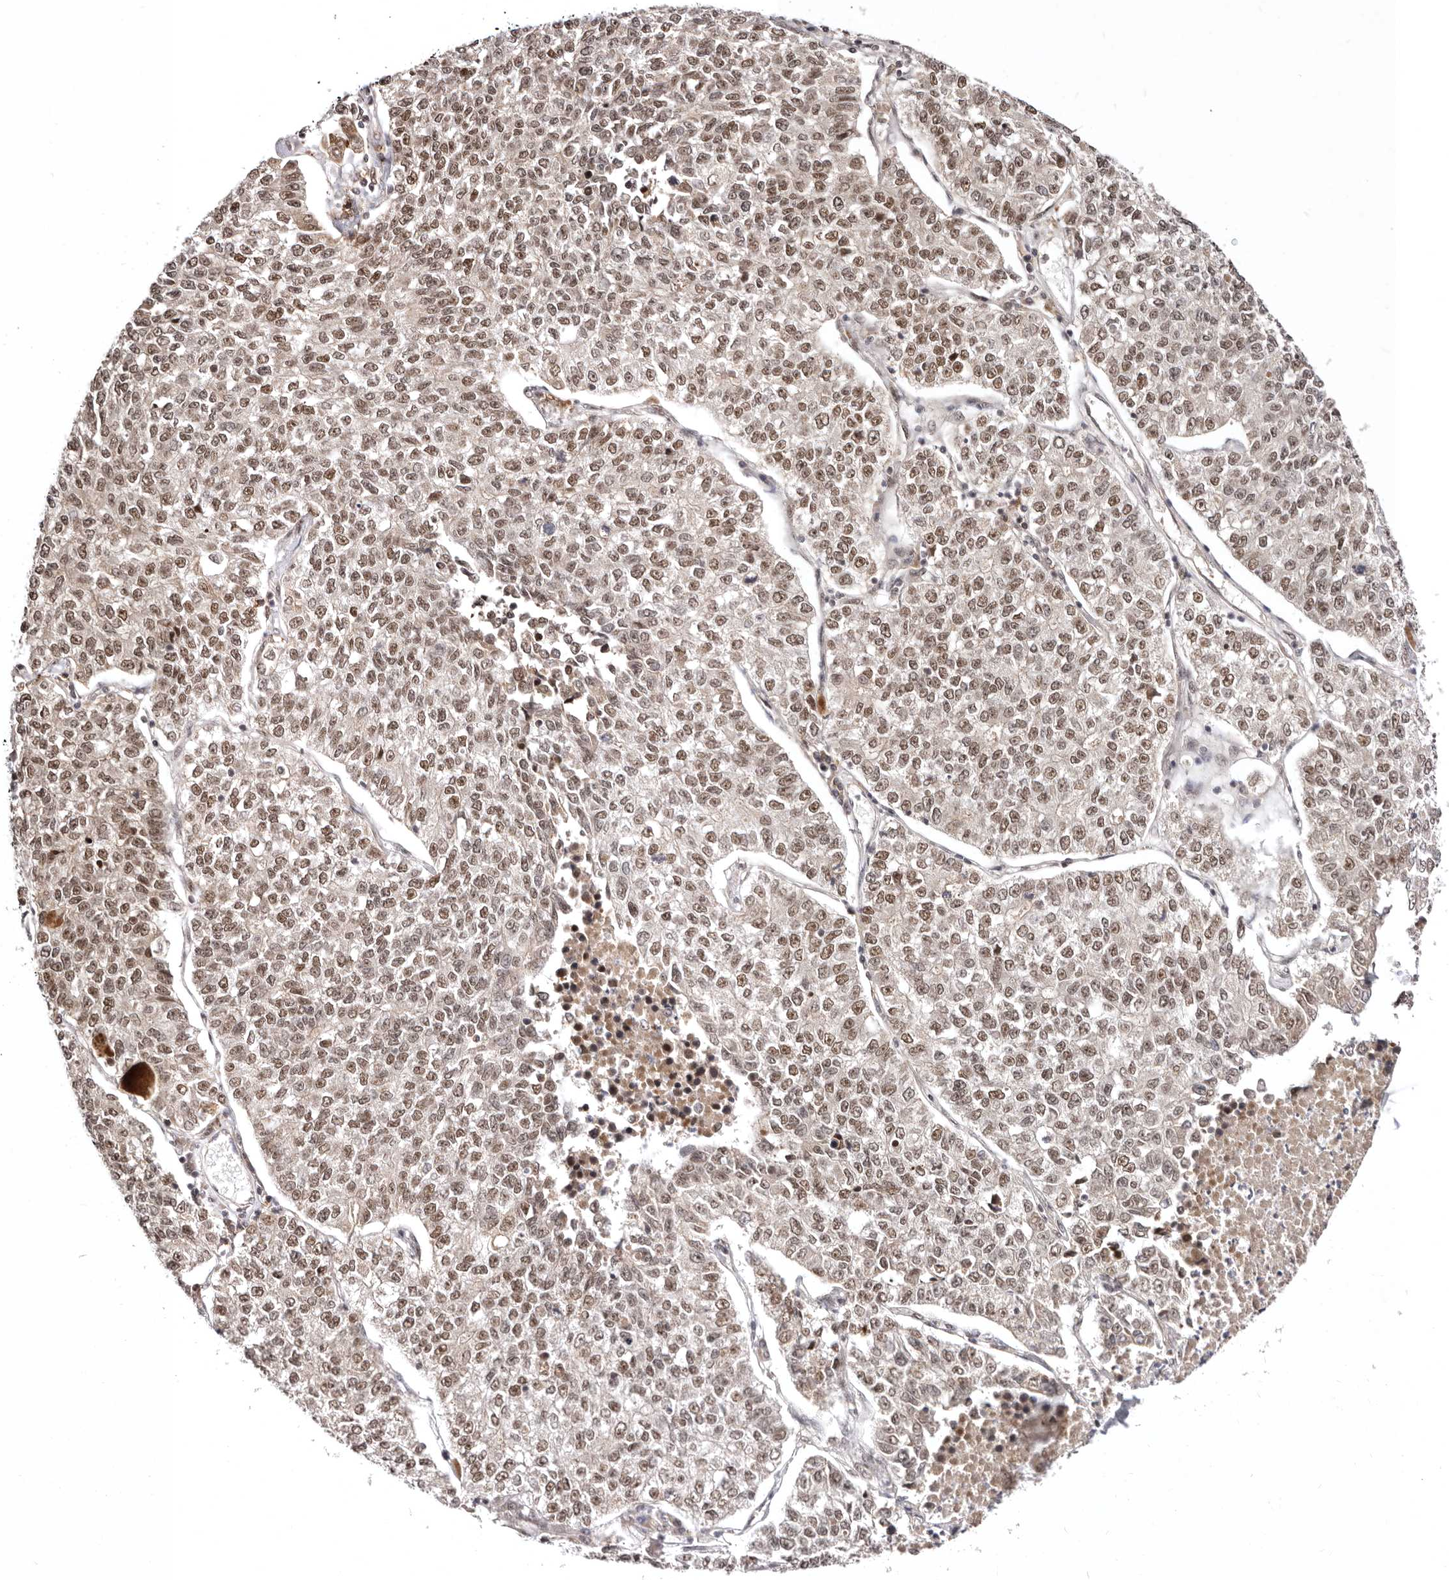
{"staining": {"intensity": "moderate", "quantity": ">75%", "location": "nuclear"}, "tissue": "lung cancer", "cell_type": "Tumor cells", "image_type": "cancer", "snomed": [{"axis": "morphology", "description": "Adenocarcinoma, NOS"}, {"axis": "topography", "description": "Lung"}], "caption": "Adenocarcinoma (lung) stained for a protein (brown) displays moderate nuclear positive expression in about >75% of tumor cells.", "gene": "MED8", "patient": {"sex": "male", "age": 49}}